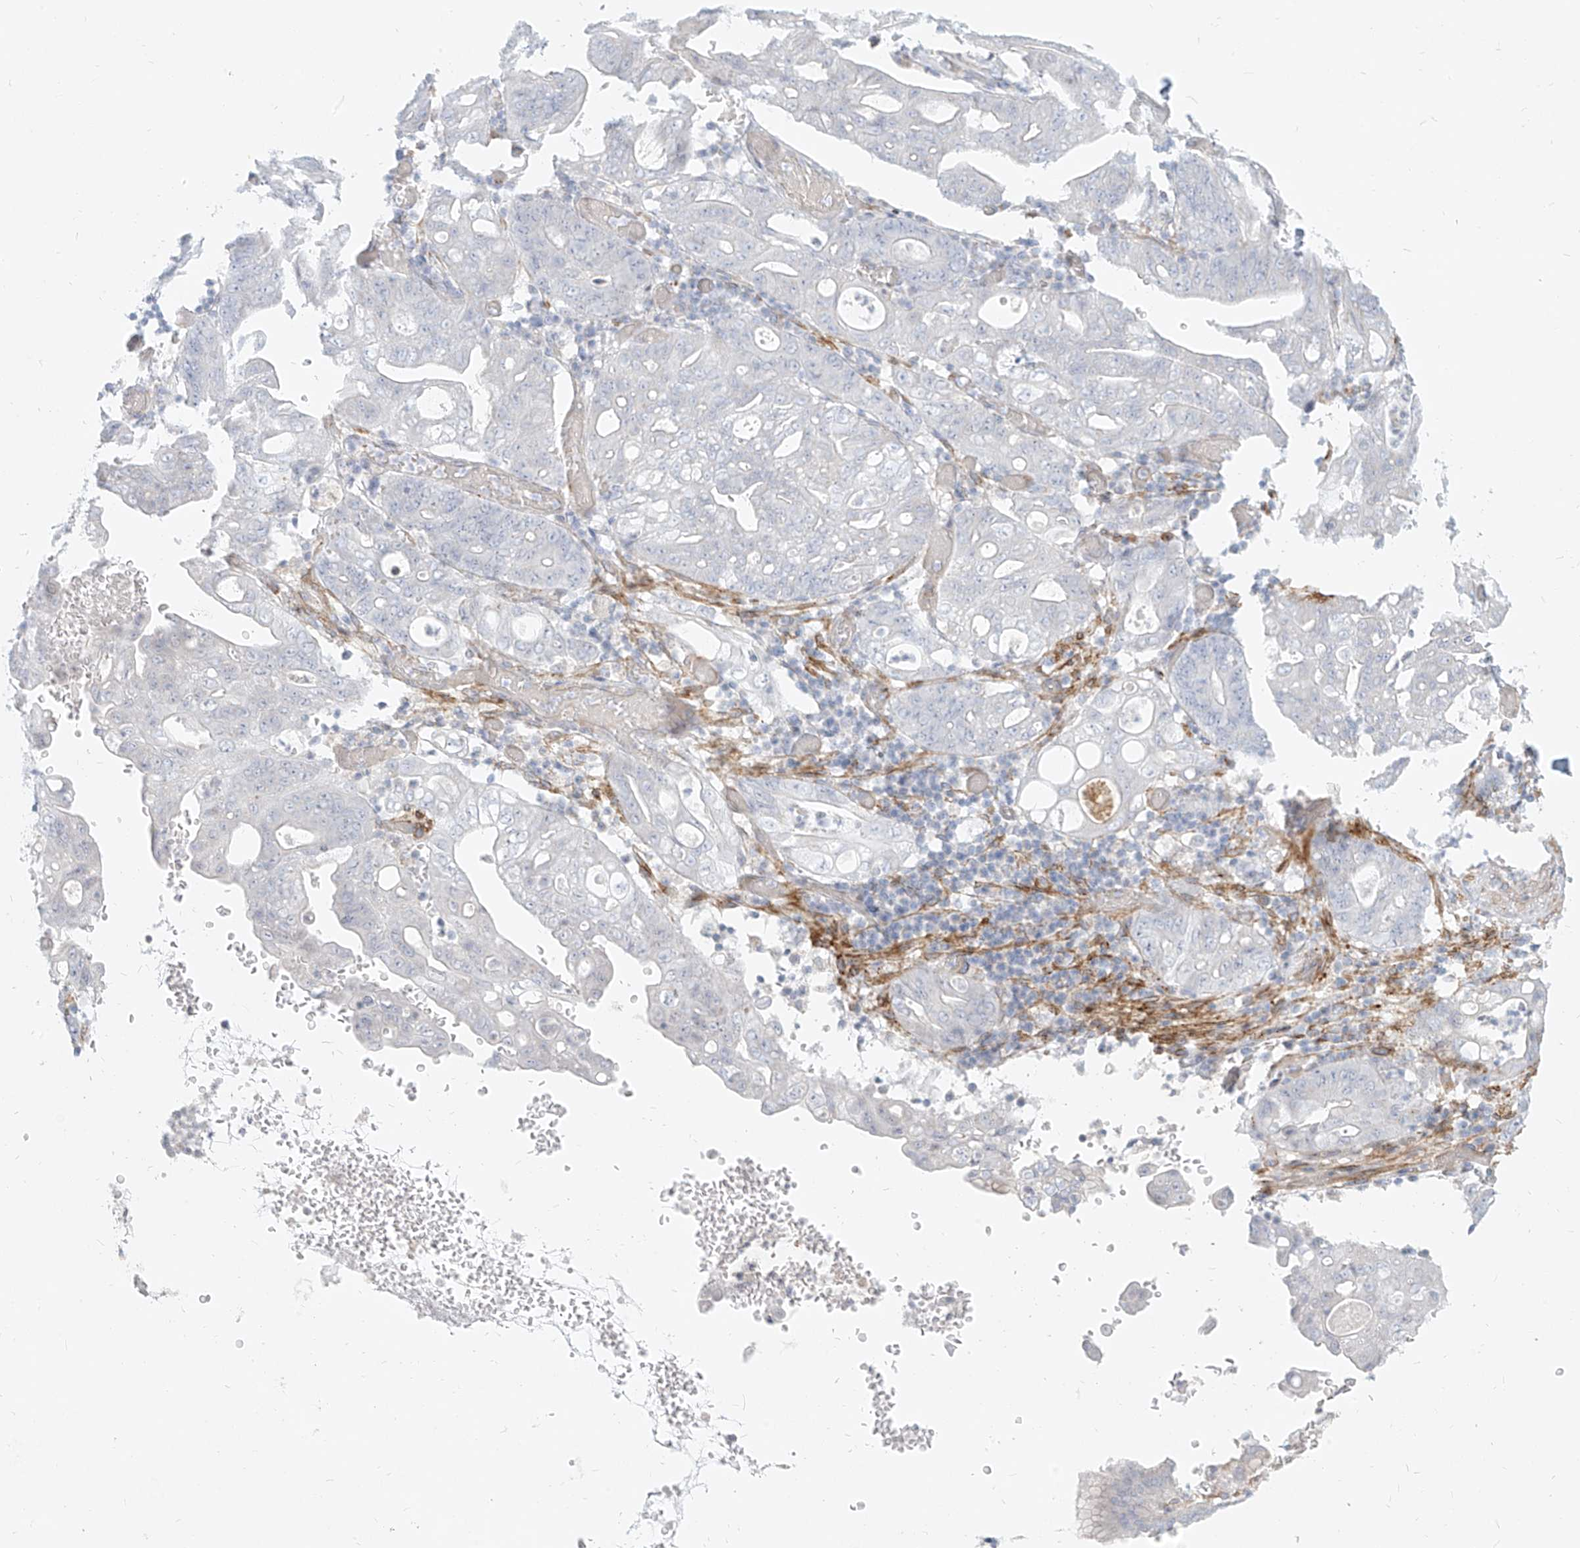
{"staining": {"intensity": "negative", "quantity": "none", "location": "none"}, "tissue": "stomach cancer", "cell_type": "Tumor cells", "image_type": "cancer", "snomed": [{"axis": "morphology", "description": "Adenocarcinoma, NOS"}, {"axis": "topography", "description": "Stomach"}], "caption": "Immunohistochemistry photomicrograph of human stomach adenocarcinoma stained for a protein (brown), which demonstrates no positivity in tumor cells. (Immunohistochemistry, brightfield microscopy, high magnification).", "gene": "ITPKB", "patient": {"sex": "female", "age": 73}}